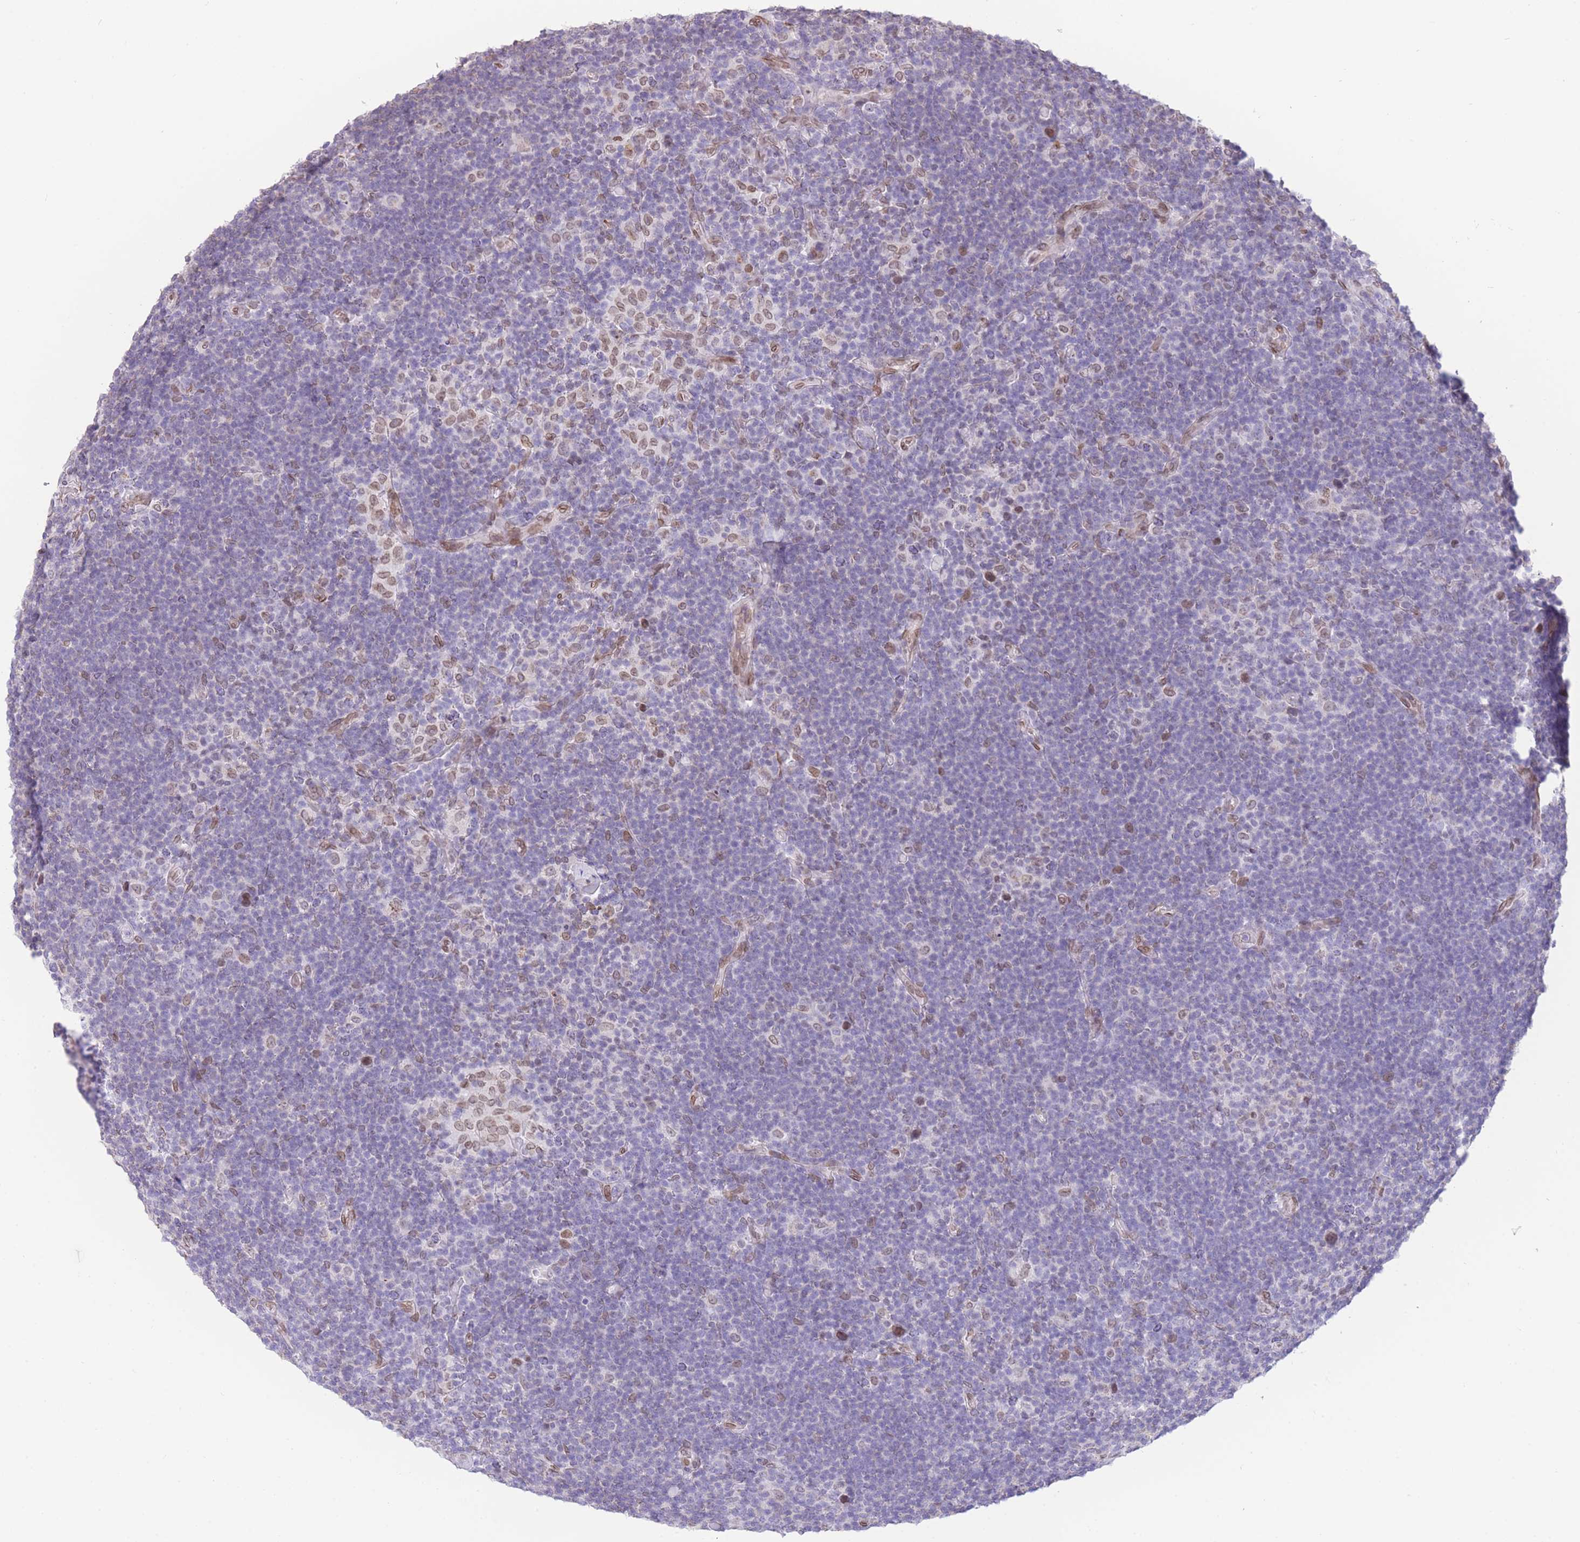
{"staining": {"intensity": "weak", "quantity": "25%-75%", "location": "nuclear"}, "tissue": "lymphoma", "cell_type": "Tumor cells", "image_type": "cancer", "snomed": [{"axis": "morphology", "description": "Hodgkin's disease, NOS"}, {"axis": "topography", "description": "Lymph node"}], "caption": "Hodgkin's disease stained with DAB IHC reveals low levels of weak nuclear positivity in about 25%-75% of tumor cells.", "gene": "OR10AD1", "patient": {"sex": "female", "age": 57}}